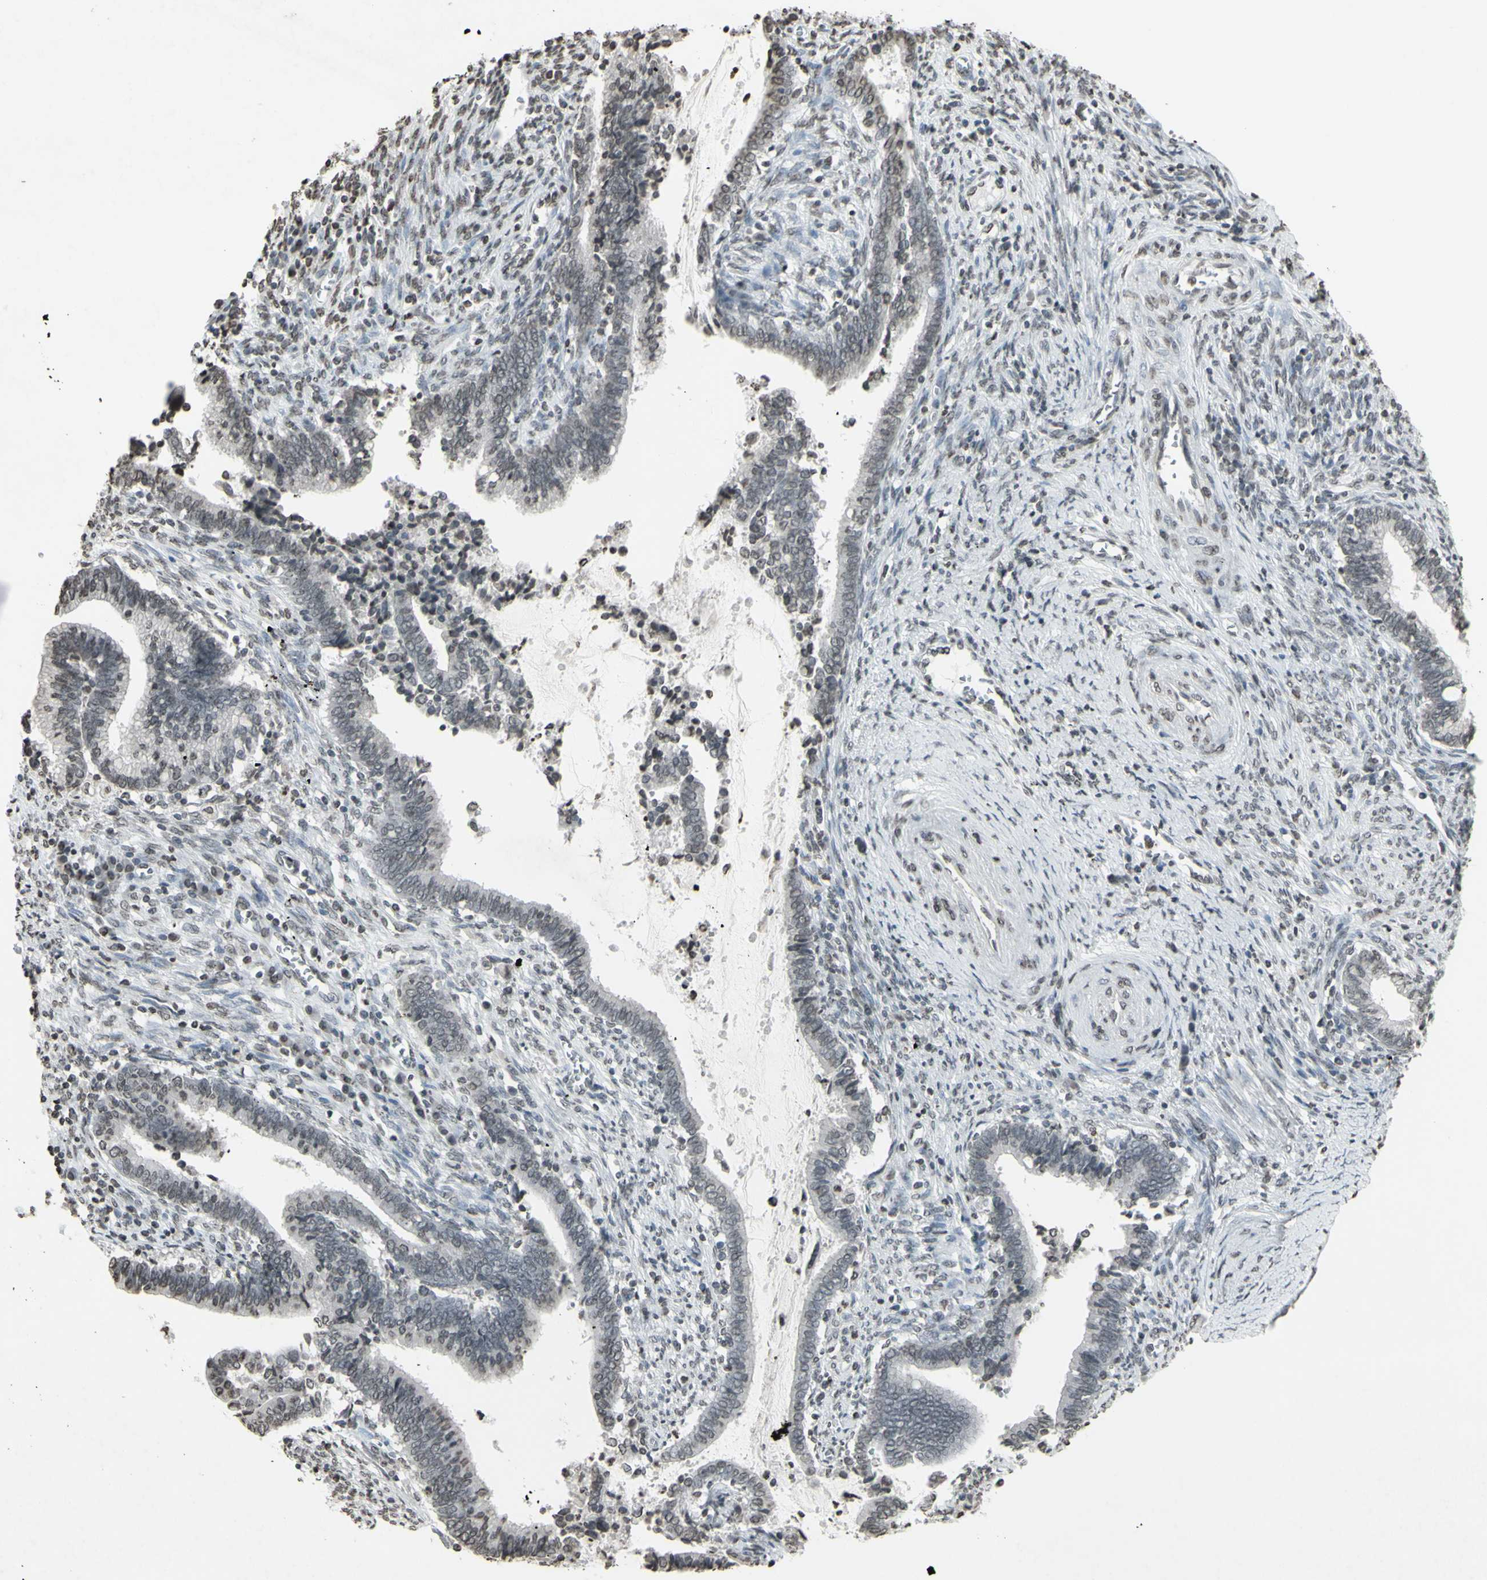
{"staining": {"intensity": "negative", "quantity": "none", "location": "none"}, "tissue": "cervical cancer", "cell_type": "Tumor cells", "image_type": "cancer", "snomed": [{"axis": "morphology", "description": "Adenocarcinoma, NOS"}, {"axis": "topography", "description": "Cervix"}], "caption": "DAB (3,3'-diaminobenzidine) immunohistochemical staining of cervical adenocarcinoma demonstrates no significant expression in tumor cells.", "gene": "CD79B", "patient": {"sex": "female", "age": 44}}